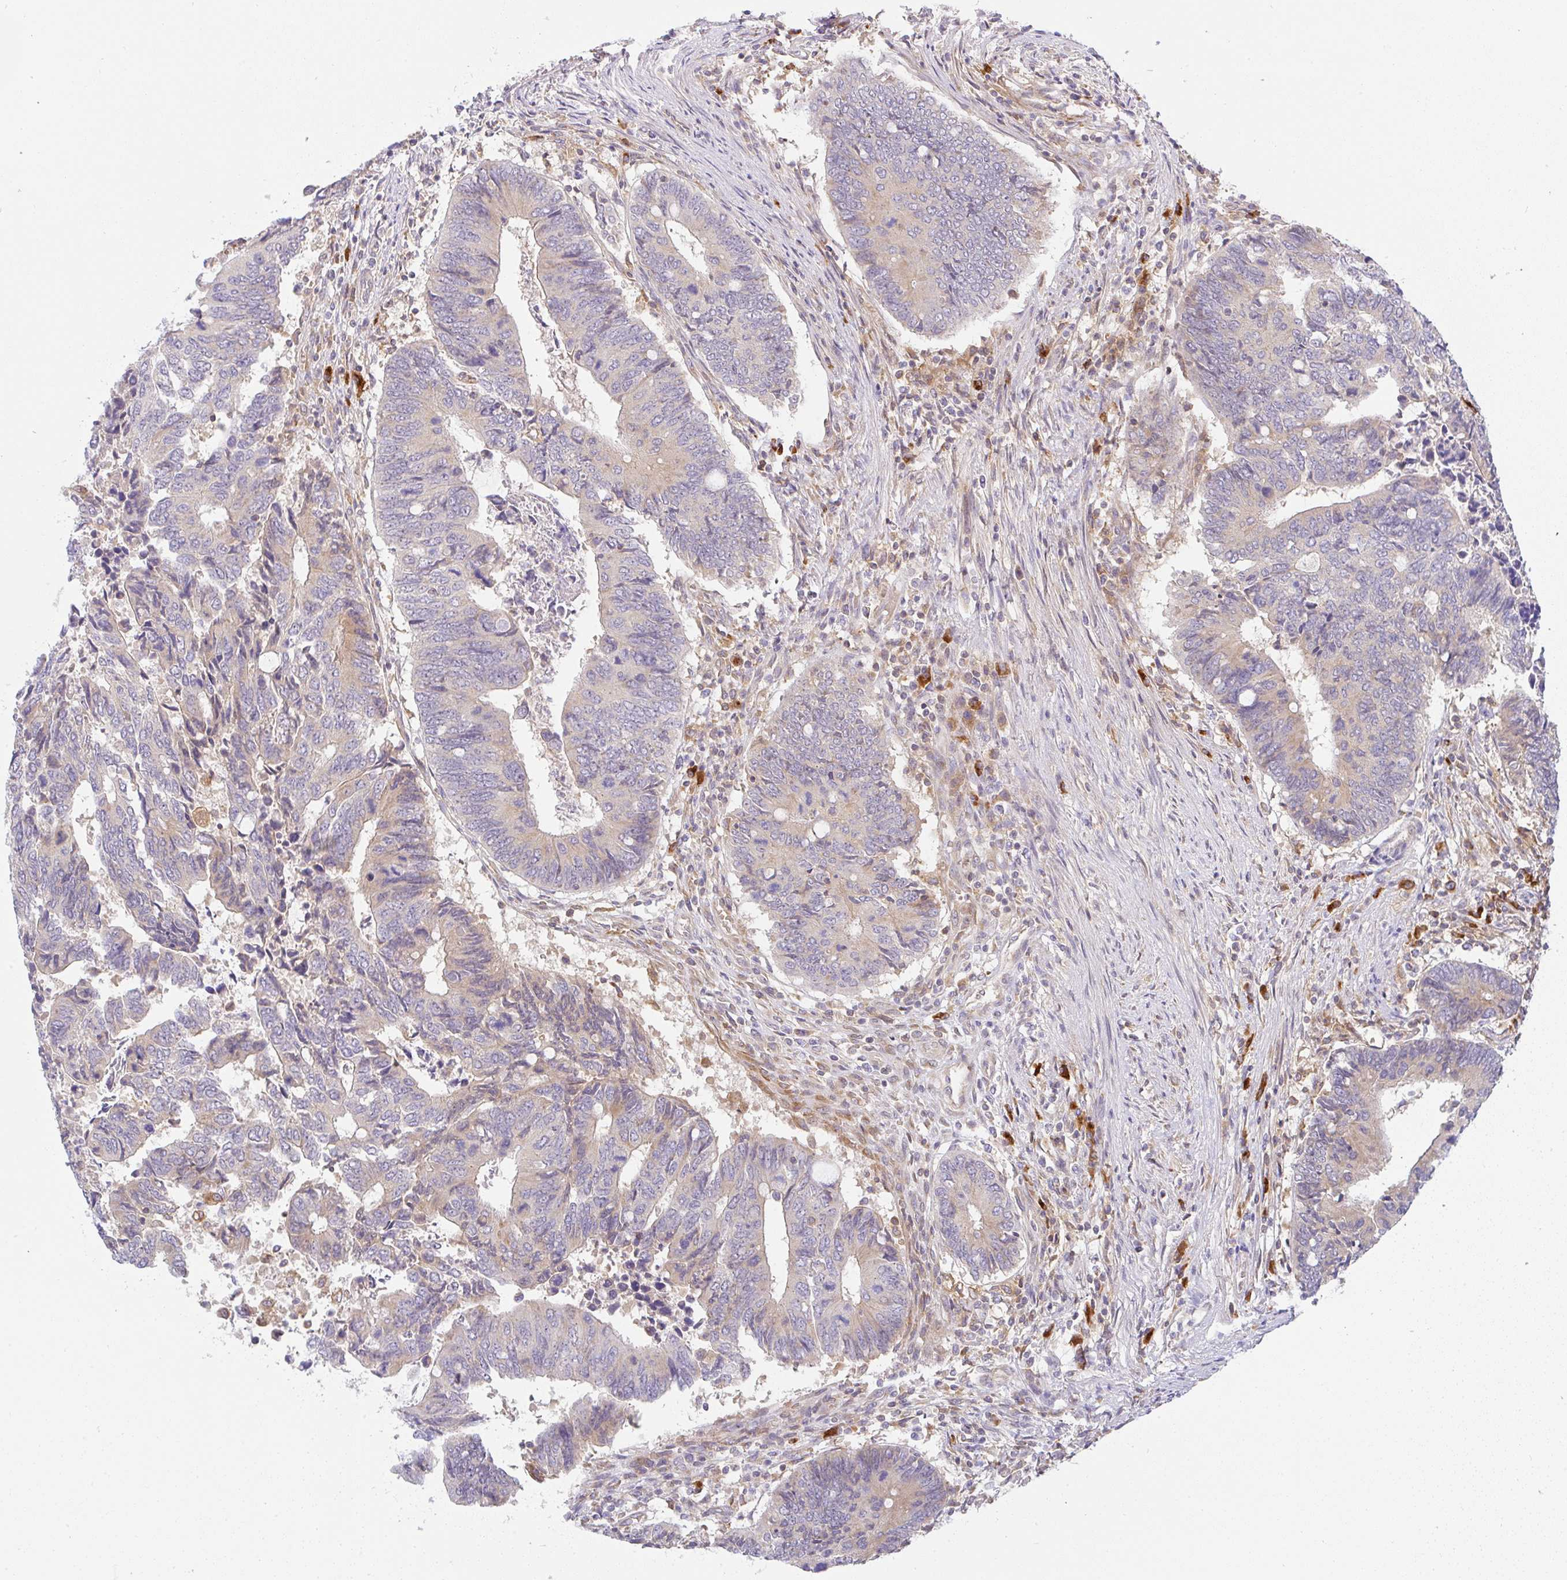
{"staining": {"intensity": "weak", "quantity": "<25%", "location": "cytoplasmic/membranous"}, "tissue": "colorectal cancer", "cell_type": "Tumor cells", "image_type": "cancer", "snomed": [{"axis": "morphology", "description": "Adenocarcinoma, NOS"}, {"axis": "topography", "description": "Colon"}], "caption": "DAB immunohistochemical staining of human colorectal cancer (adenocarcinoma) displays no significant positivity in tumor cells.", "gene": "DERL2", "patient": {"sex": "male", "age": 87}}